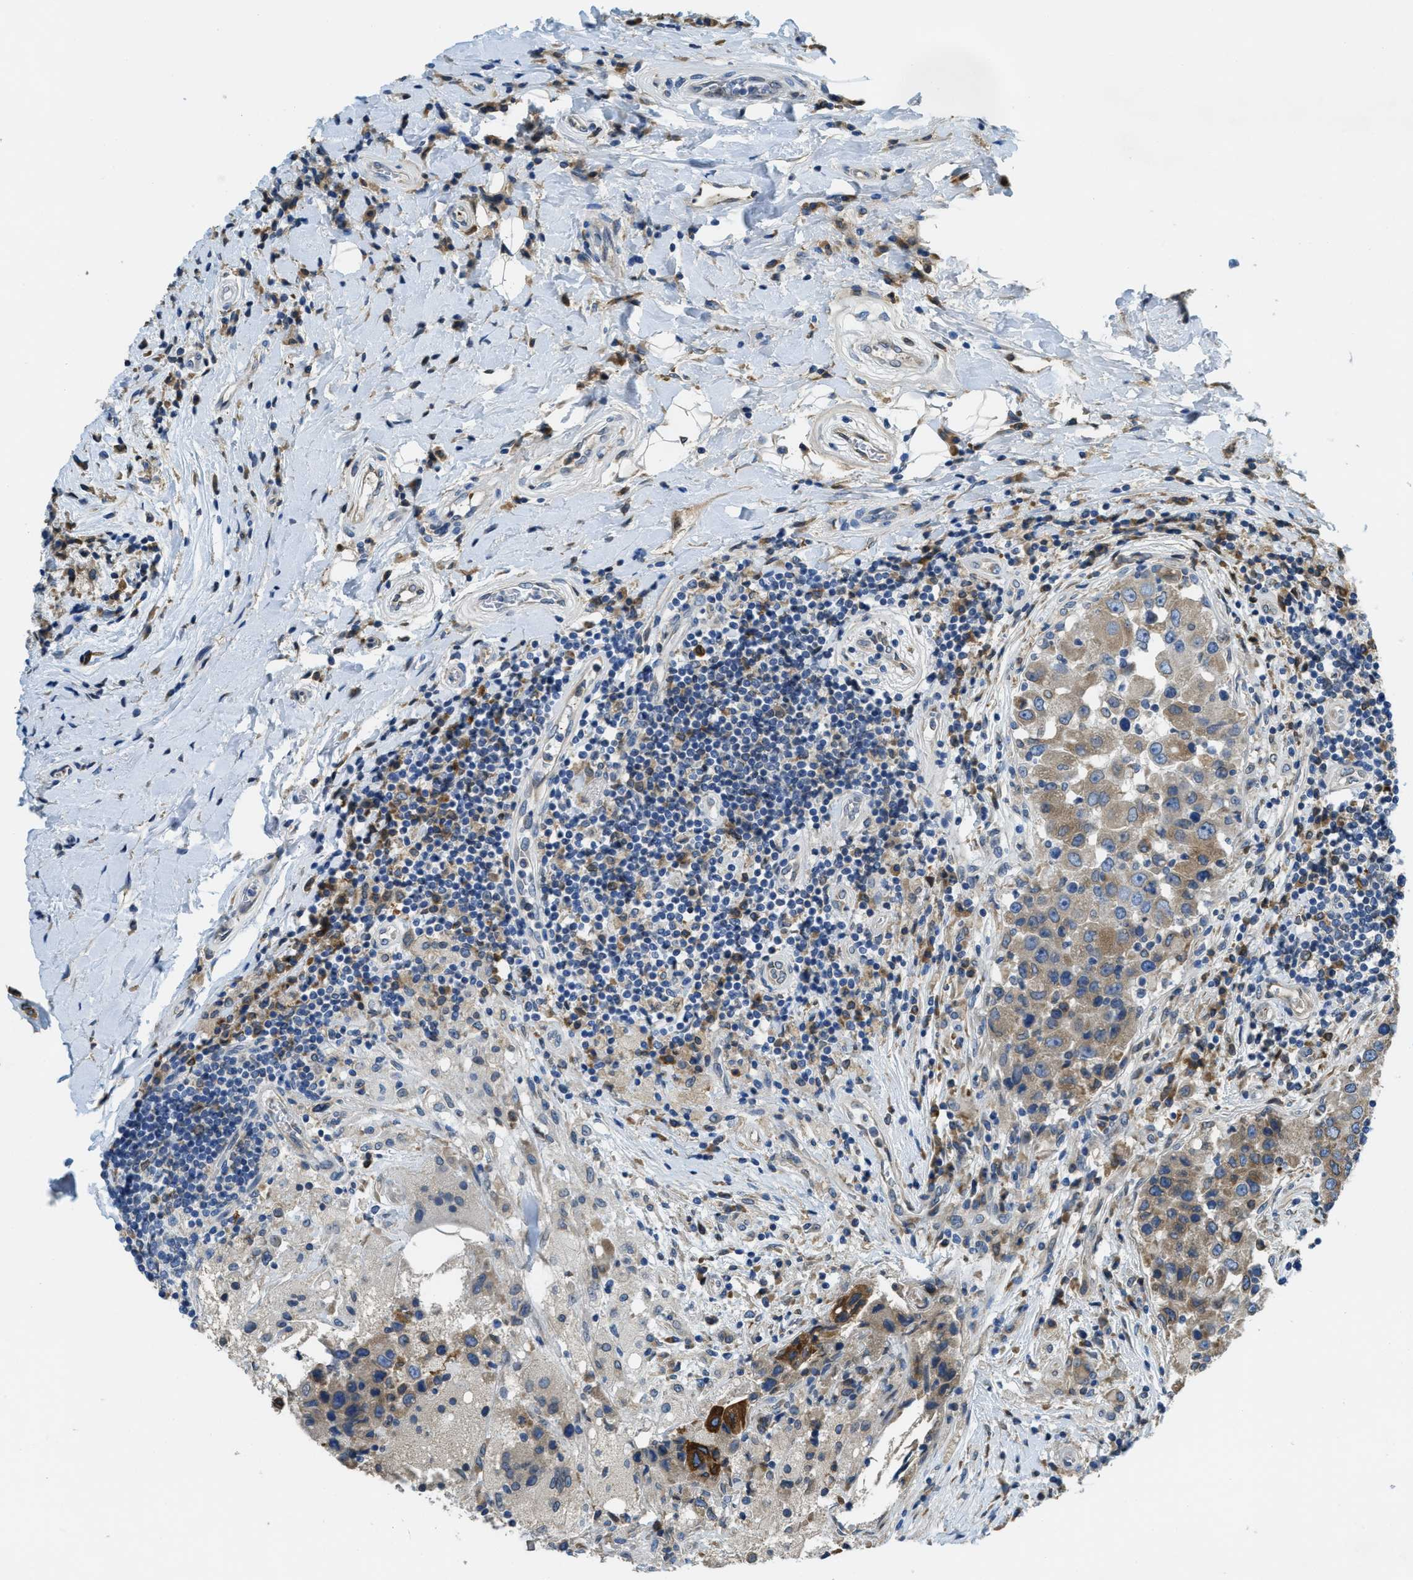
{"staining": {"intensity": "weak", "quantity": ">75%", "location": "cytoplasmic/membranous"}, "tissue": "breast cancer", "cell_type": "Tumor cells", "image_type": "cancer", "snomed": [{"axis": "morphology", "description": "Duct carcinoma"}, {"axis": "topography", "description": "Breast"}], "caption": "High-power microscopy captured an immunohistochemistry image of breast cancer (infiltrating ductal carcinoma), revealing weak cytoplasmic/membranous positivity in approximately >75% of tumor cells.", "gene": "MPDU1", "patient": {"sex": "female", "age": 27}}